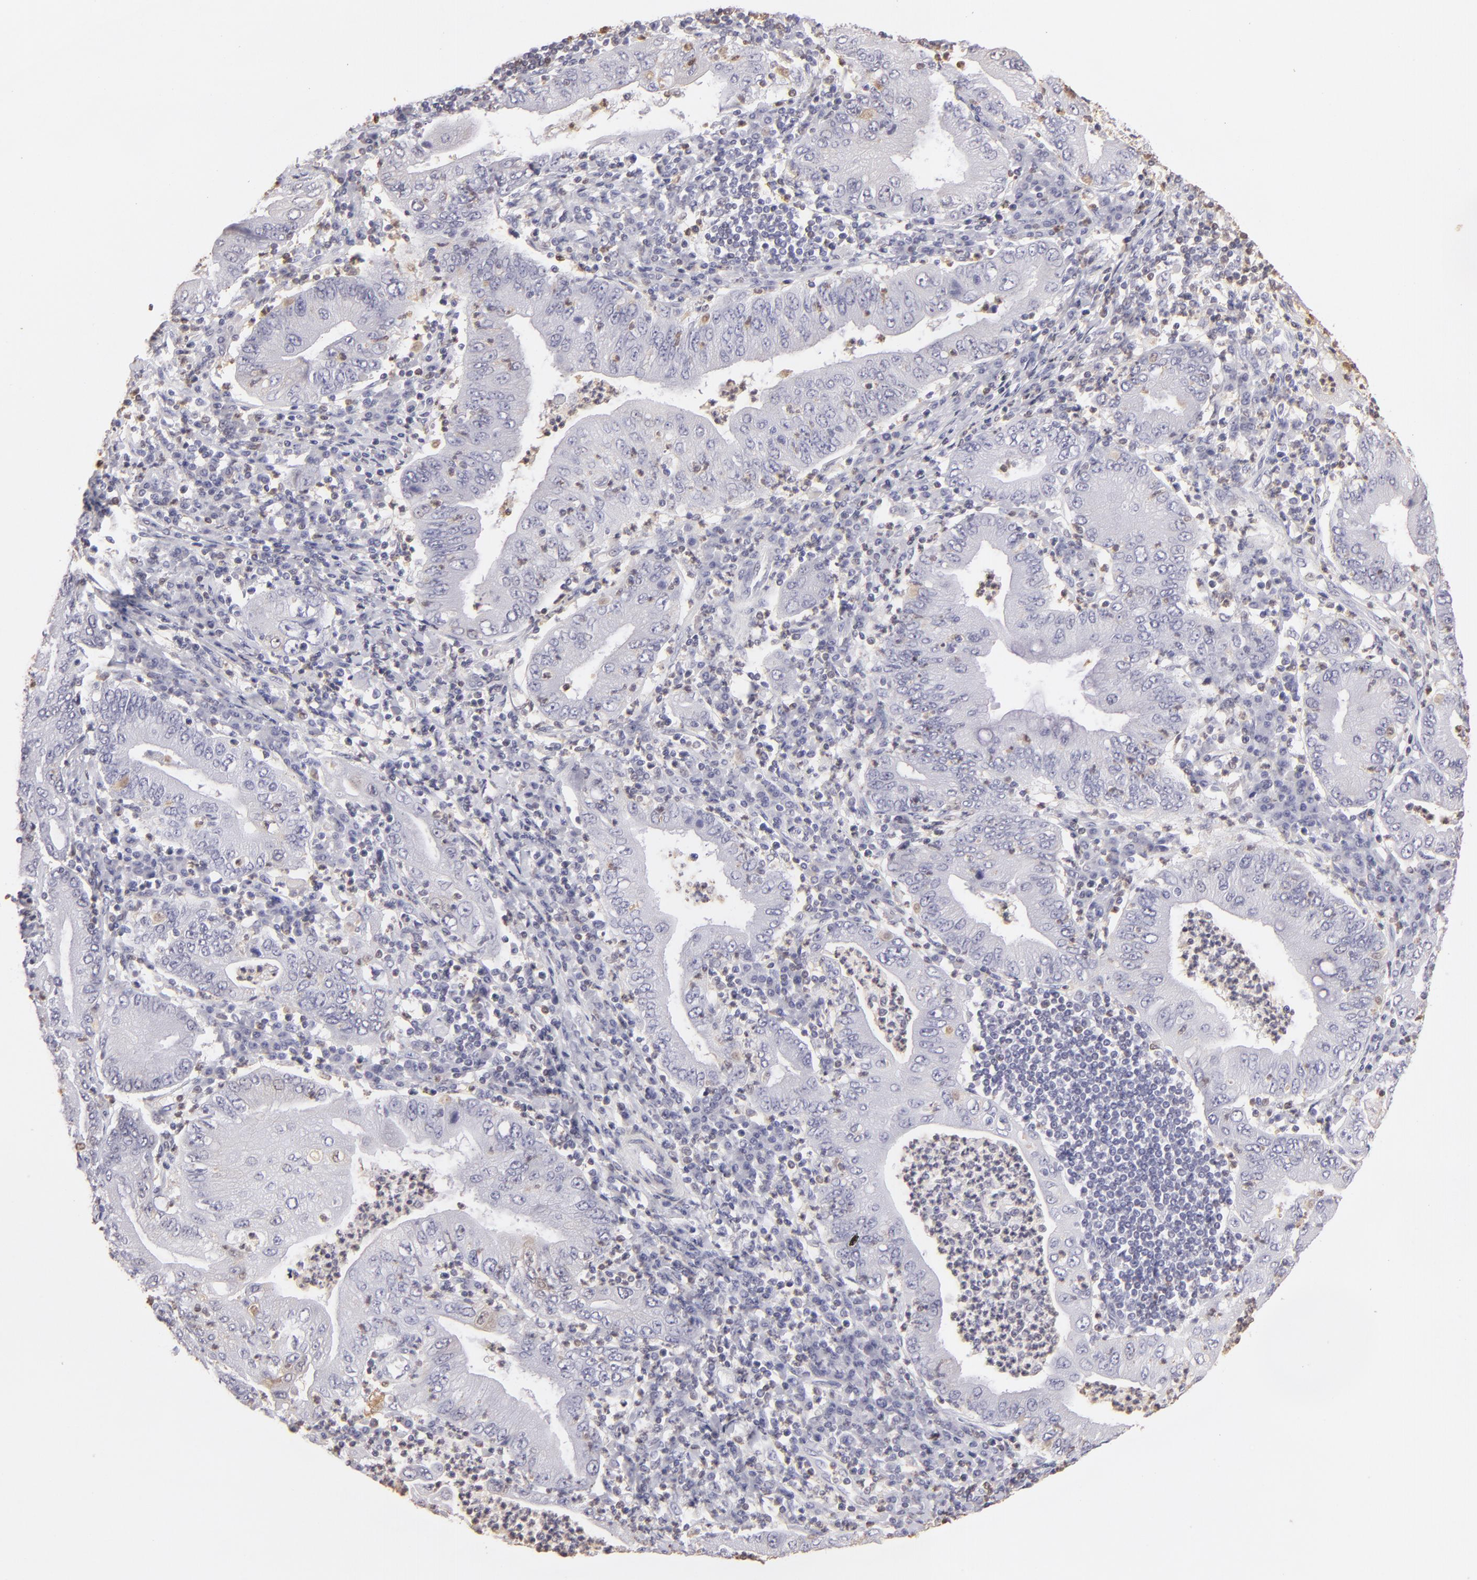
{"staining": {"intensity": "negative", "quantity": "none", "location": "none"}, "tissue": "stomach cancer", "cell_type": "Tumor cells", "image_type": "cancer", "snomed": [{"axis": "morphology", "description": "Normal tissue, NOS"}, {"axis": "morphology", "description": "Adenocarcinoma, NOS"}, {"axis": "topography", "description": "Esophagus"}, {"axis": "topography", "description": "Stomach, upper"}, {"axis": "topography", "description": "Peripheral nerve tissue"}], "caption": "The photomicrograph displays no significant positivity in tumor cells of stomach cancer.", "gene": "S100A2", "patient": {"sex": "male", "age": 62}}